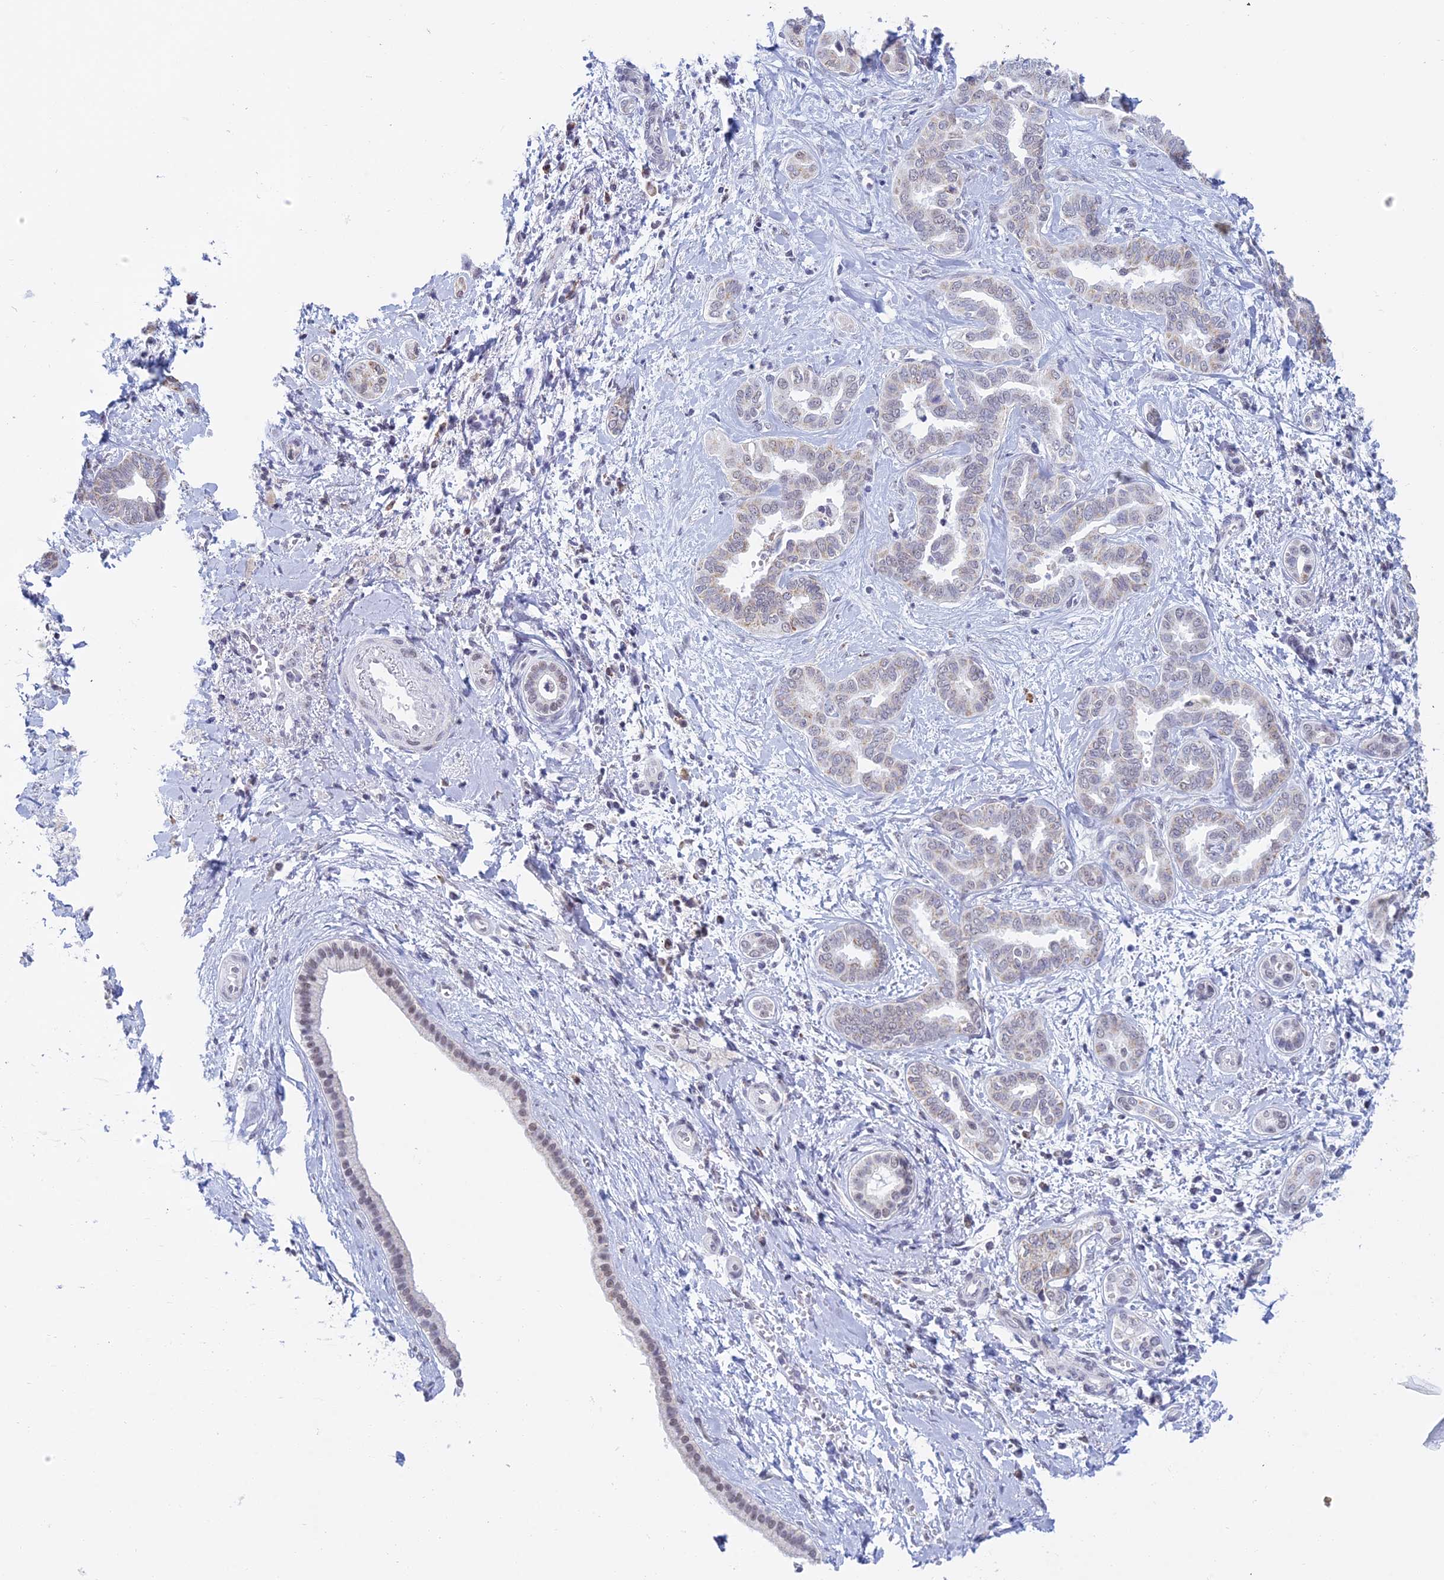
{"staining": {"intensity": "weak", "quantity": "<25%", "location": "nuclear"}, "tissue": "liver cancer", "cell_type": "Tumor cells", "image_type": "cancer", "snomed": [{"axis": "morphology", "description": "Cholangiocarcinoma"}, {"axis": "topography", "description": "Liver"}], "caption": "Immunohistochemistry histopathology image of neoplastic tissue: liver cancer stained with DAB exhibits no significant protein expression in tumor cells.", "gene": "KLF14", "patient": {"sex": "female", "age": 77}}